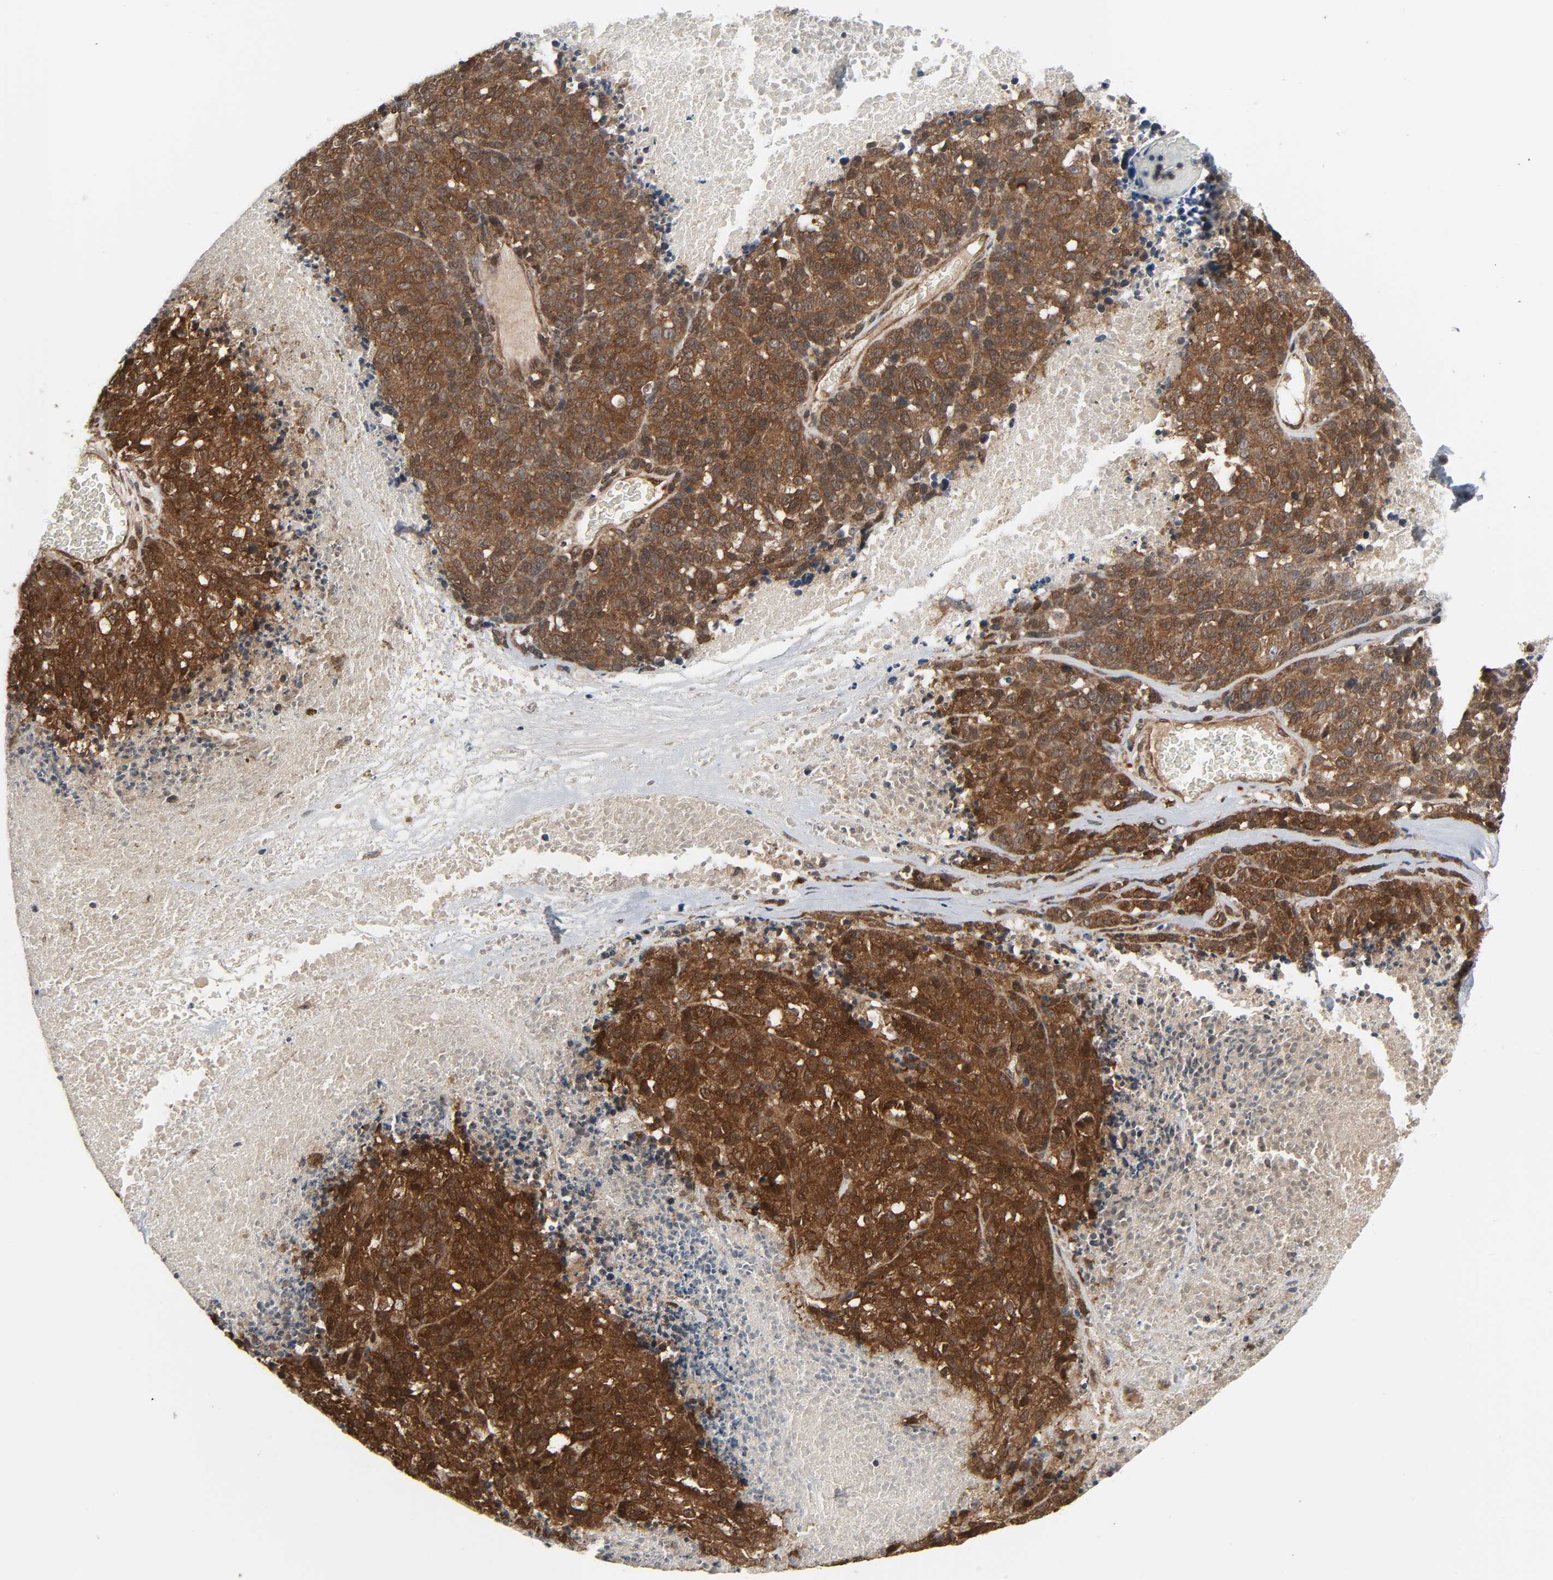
{"staining": {"intensity": "strong", "quantity": ">75%", "location": "cytoplasmic/membranous,nuclear"}, "tissue": "melanoma", "cell_type": "Tumor cells", "image_type": "cancer", "snomed": [{"axis": "morphology", "description": "Malignant melanoma, Metastatic site"}, {"axis": "topography", "description": "Cerebral cortex"}], "caption": "Immunohistochemical staining of human melanoma exhibits high levels of strong cytoplasmic/membranous and nuclear staining in approximately >75% of tumor cells. (Brightfield microscopy of DAB IHC at high magnification).", "gene": "GSK3A", "patient": {"sex": "female", "age": 52}}